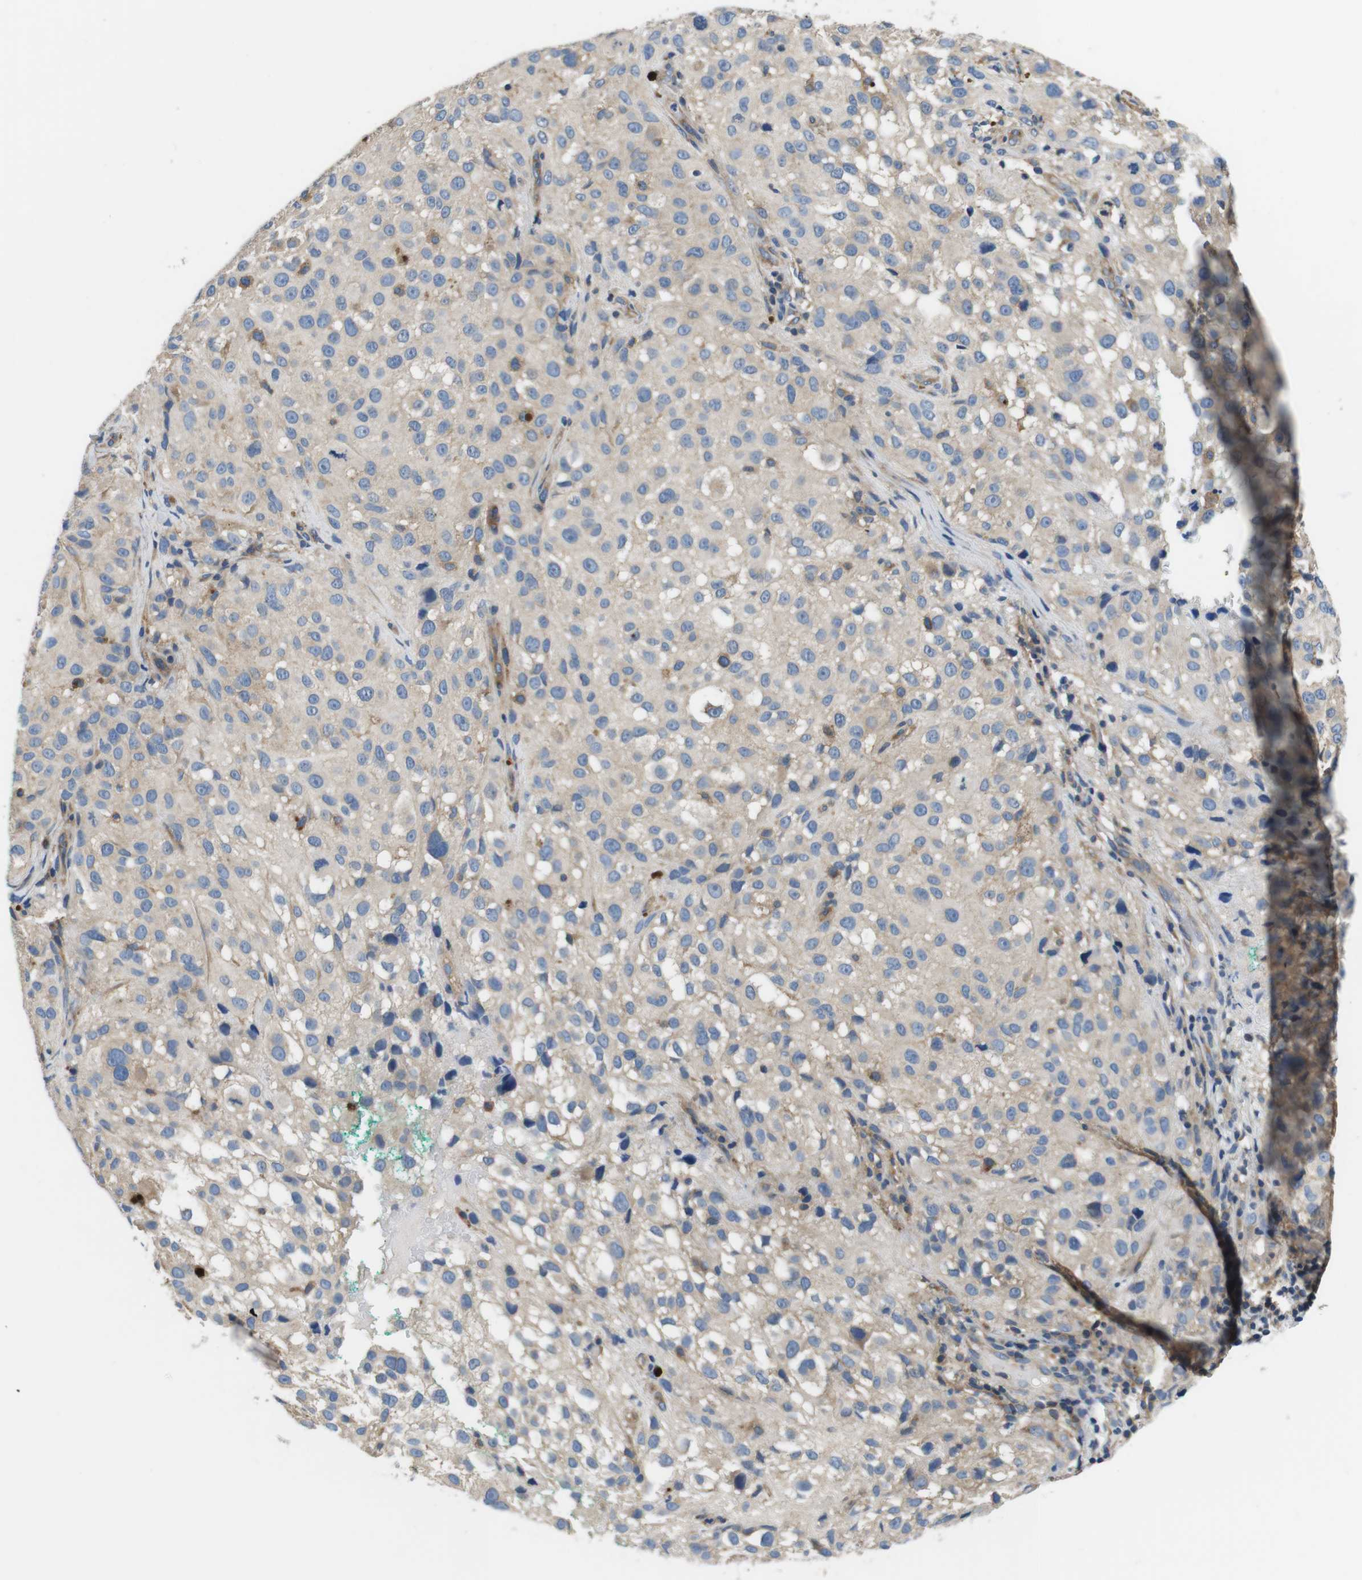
{"staining": {"intensity": "weak", "quantity": "25%-75%", "location": "cytoplasmic/membranous"}, "tissue": "melanoma", "cell_type": "Tumor cells", "image_type": "cancer", "snomed": [{"axis": "morphology", "description": "Necrosis, NOS"}, {"axis": "morphology", "description": "Malignant melanoma, NOS"}, {"axis": "topography", "description": "Skin"}], "caption": "Protein analysis of melanoma tissue reveals weak cytoplasmic/membranous staining in about 25%-75% of tumor cells. The staining was performed using DAB (3,3'-diaminobenzidine), with brown indicating positive protein expression. Nuclei are stained blue with hematoxylin.", "gene": "DENND4C", "patient": {"sex": "female", "age": 87}}